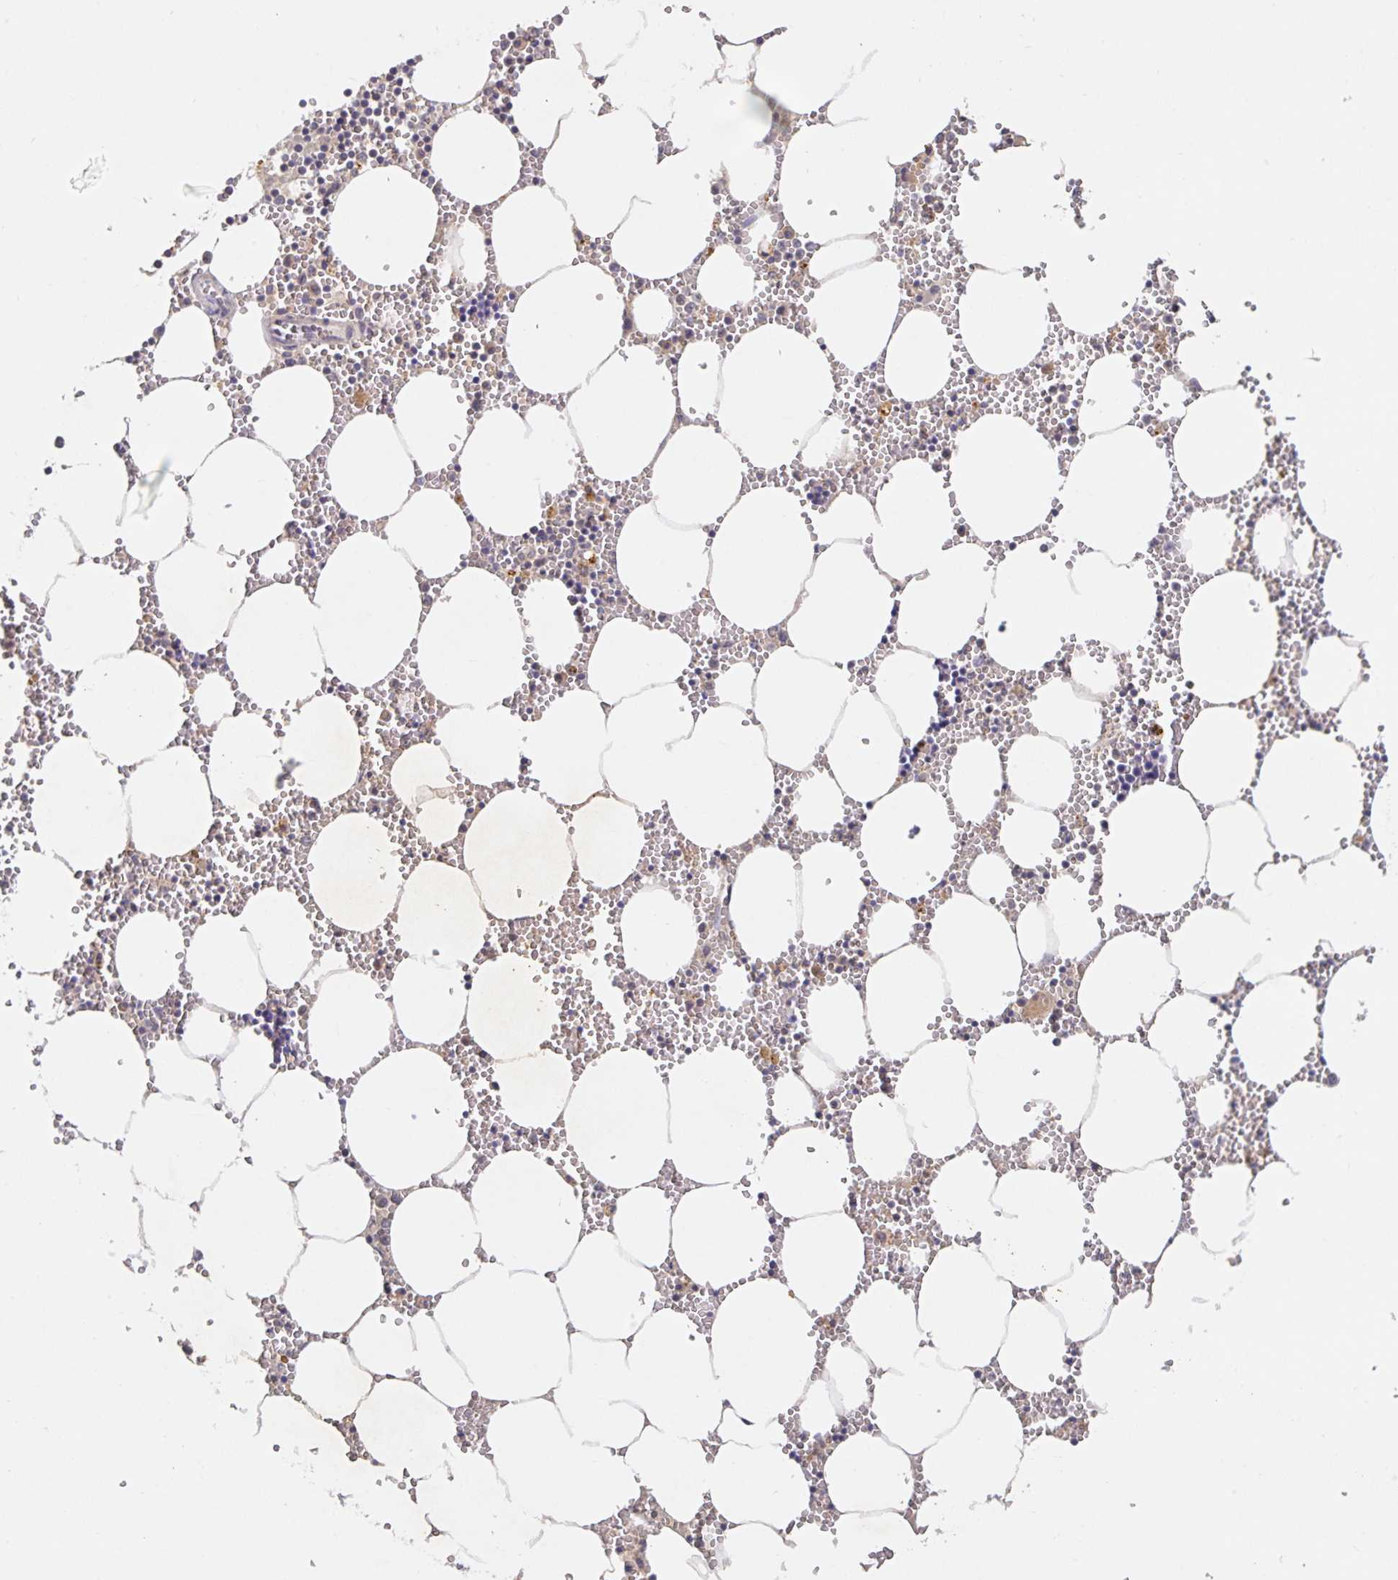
{"staining": {"intensity": "weak", "quantity": "<25%", "location": "cytoplasmic/membranous"}, "tissue": "bone marrow", "cell_type": "Hematopoietic cells", "image_type": "normal", "snomed": [{"axis": "morphology", "description": "Normal tissue, NOS"}, {"axis": "topography", "description": "Bone marrow"}], "caption": "This photomicrograph is of benign bone marrow stained with IHC to label a protein in brown with the nuclei are counter-stained blue. There is no expression in hematopoietic cells.", "gene": "HEPN1", "patient": {"sex": "male", "age": 54}}